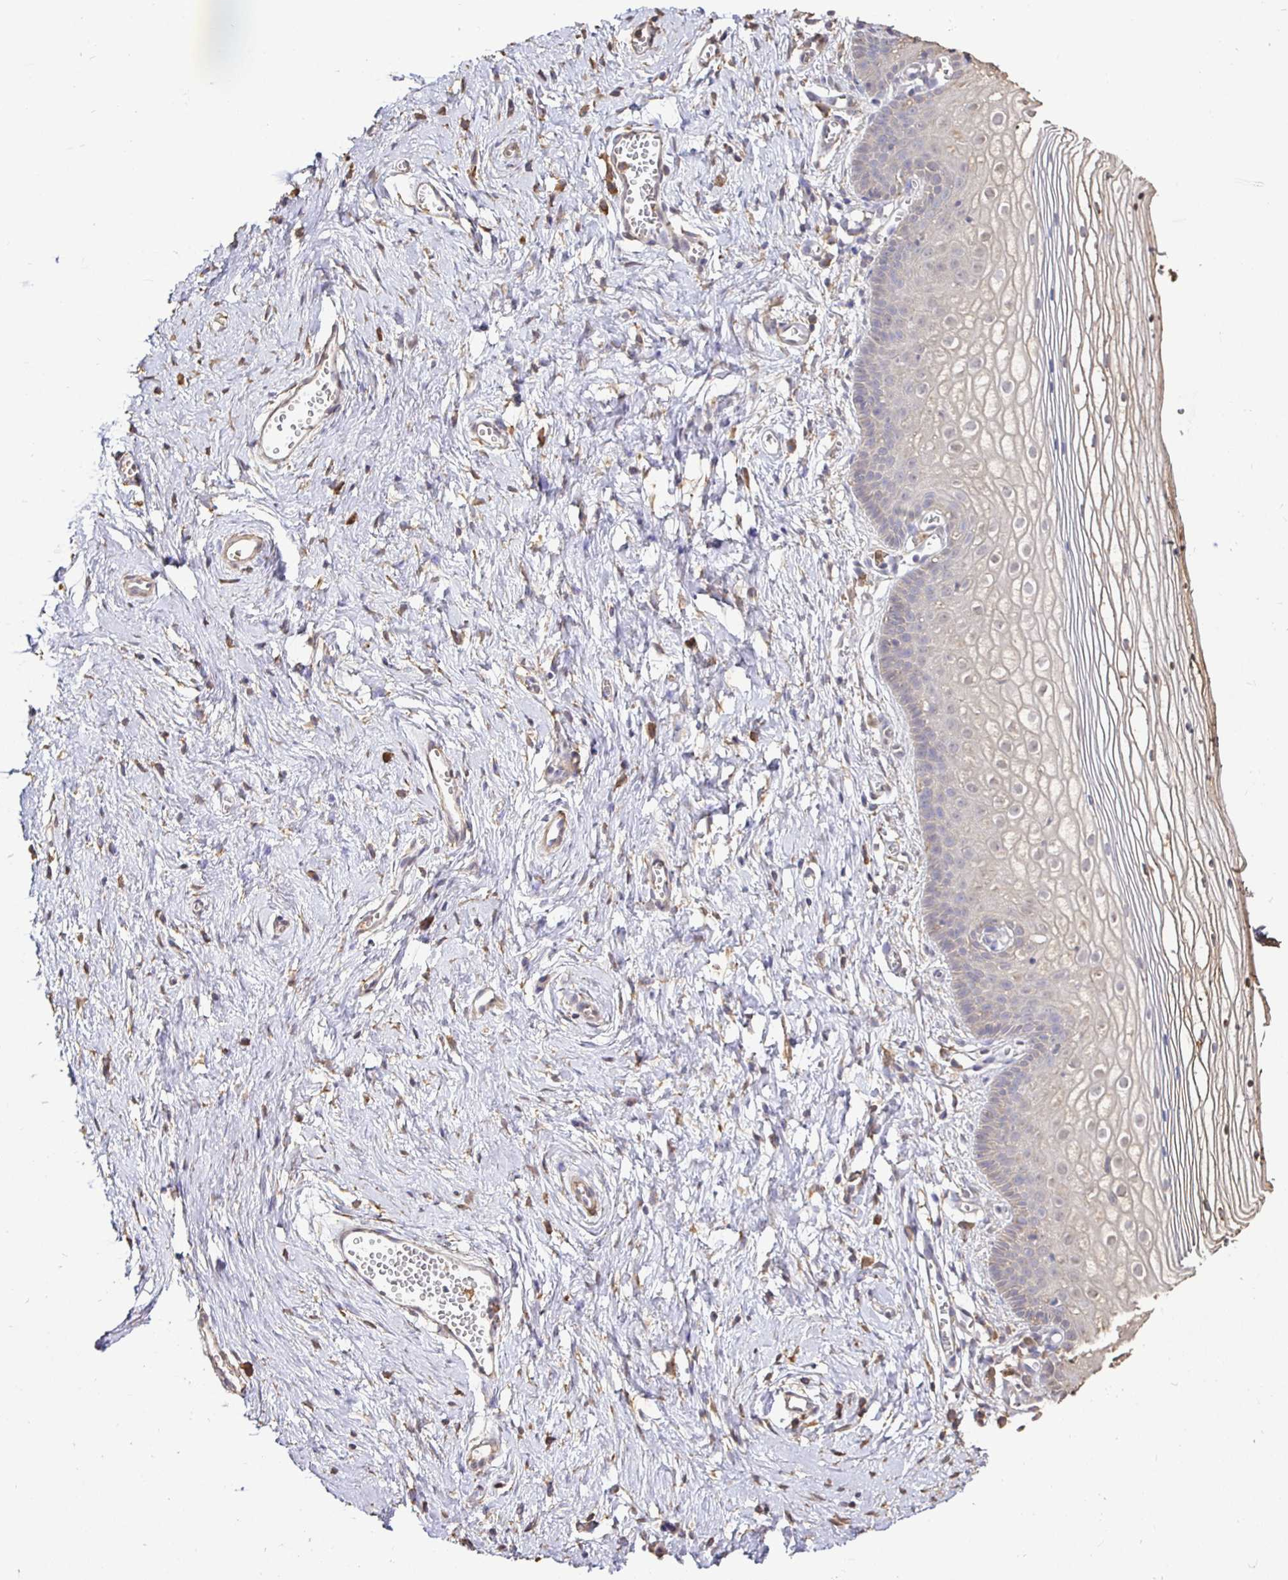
{"staining": {"intensity": "negative", "quantity": "none", "location": "none"}, "tissue": "vagina", "cell_type": "Squamous epithelial cells", "image_type": "normal", "snomed": [{"axis": "morphology", "description": "Normal tissue, NOS"}, {"axis": "topography", "description": "Vagina"}], "caption": "There is no significant positivity in squamous epithelial cells of vagina. Brightfield microscopy of IHC stained with DAB (brown) and hematoxylin (blue), captured at high magnification.", "gene": "MAPK8IP3", "patient": {"sex": "female", "age": 56}}